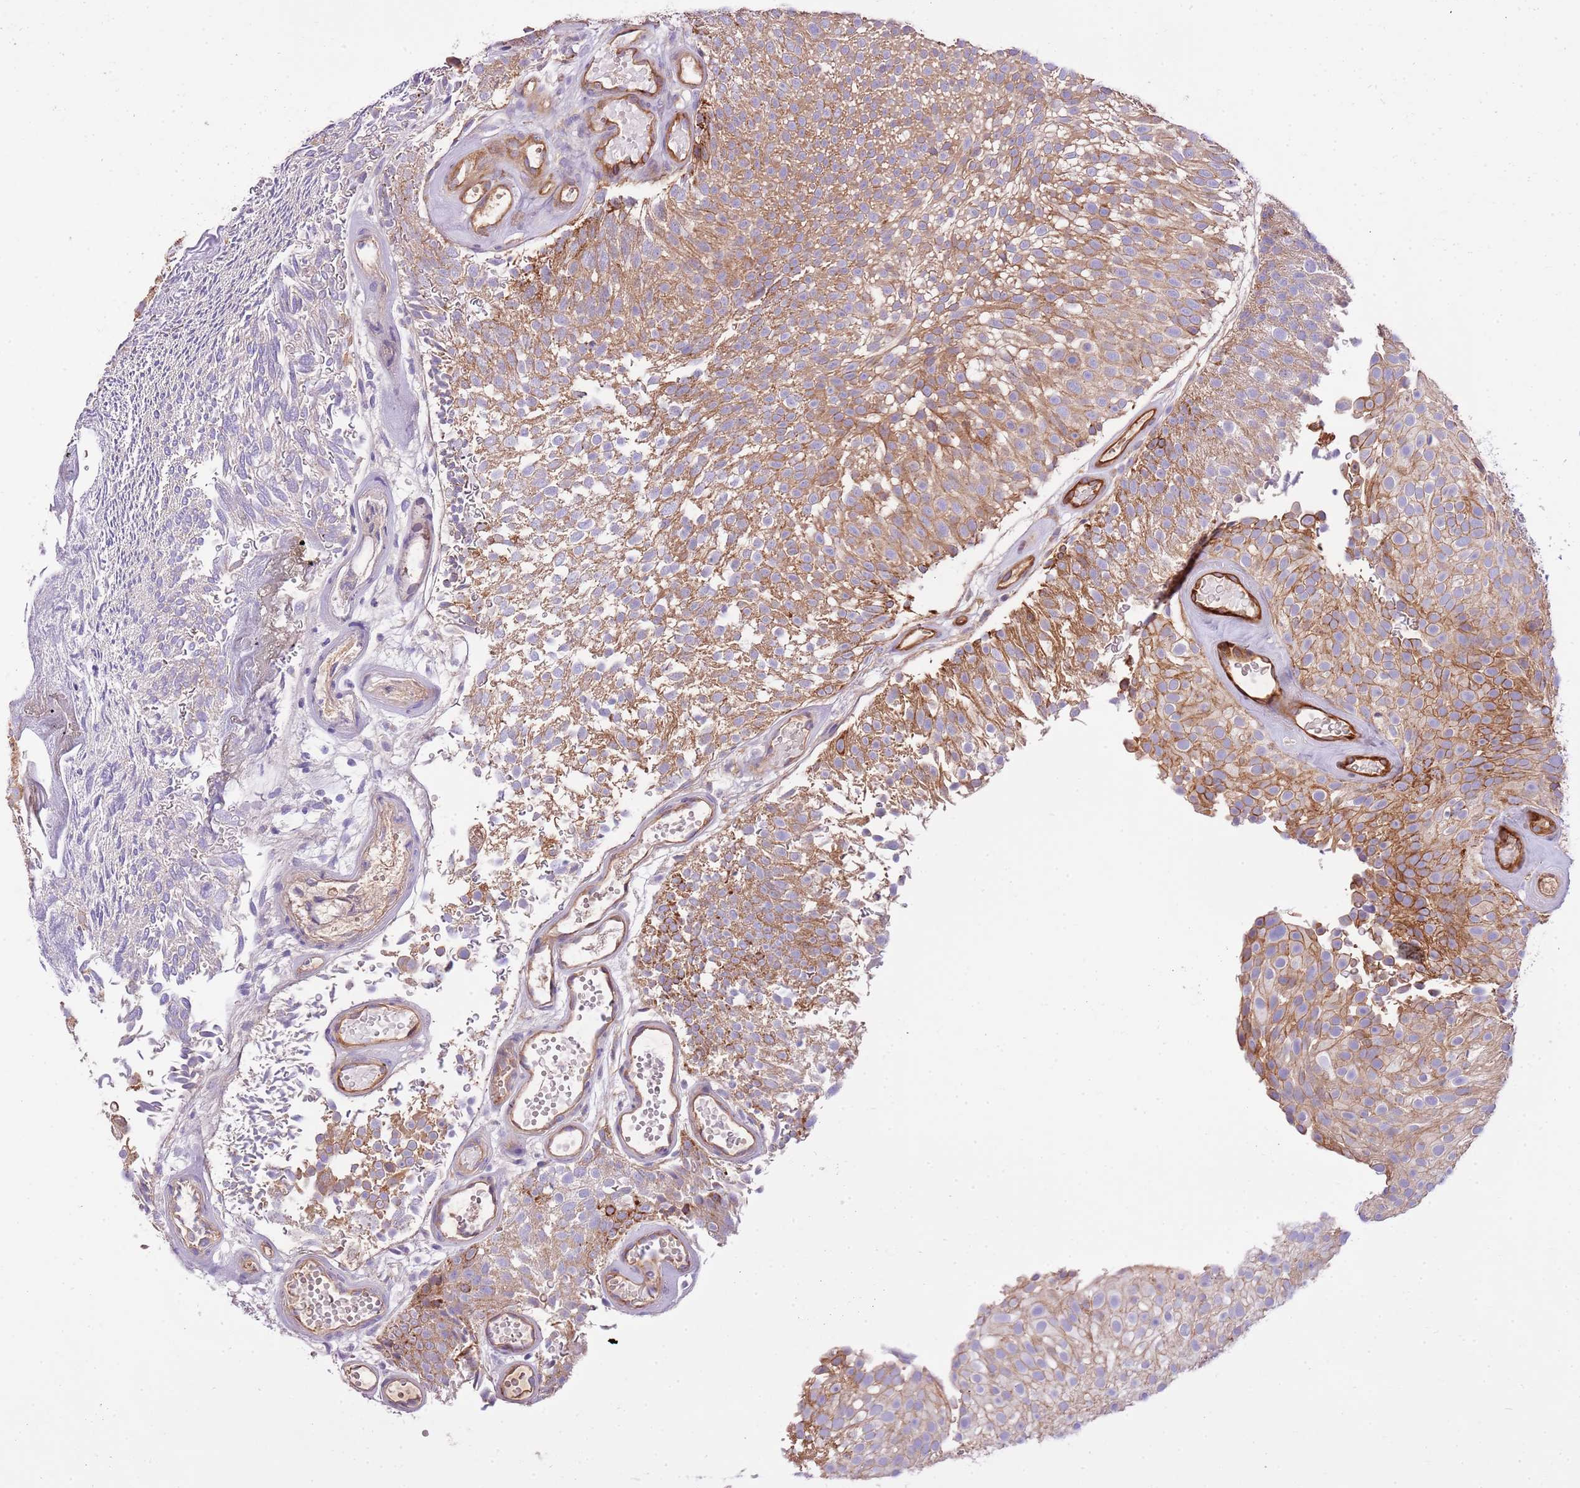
{"staining": {"intensity": "moderate", "quantity": ">75%", "location": "cytoplasmic/membranous"}, "tissue": "urothelial cancer", "cell_type": "Tumor cells", "image_type": "cancer", "snomed": [{"axis": "morphology", "description": "Urothelial carcinoma, Low grade"}, {"axis": "topography", "description": "Urinary bladder"}], "caption": "Immunohistochemical staining of urothelial carcinoma (low-grade) reveals medium levels of moderate cytoplasmic/membranous staining in about >75% of tumor cells.", "gene": "DOCK6", "patient": {"sex": "male", "age": 78}}